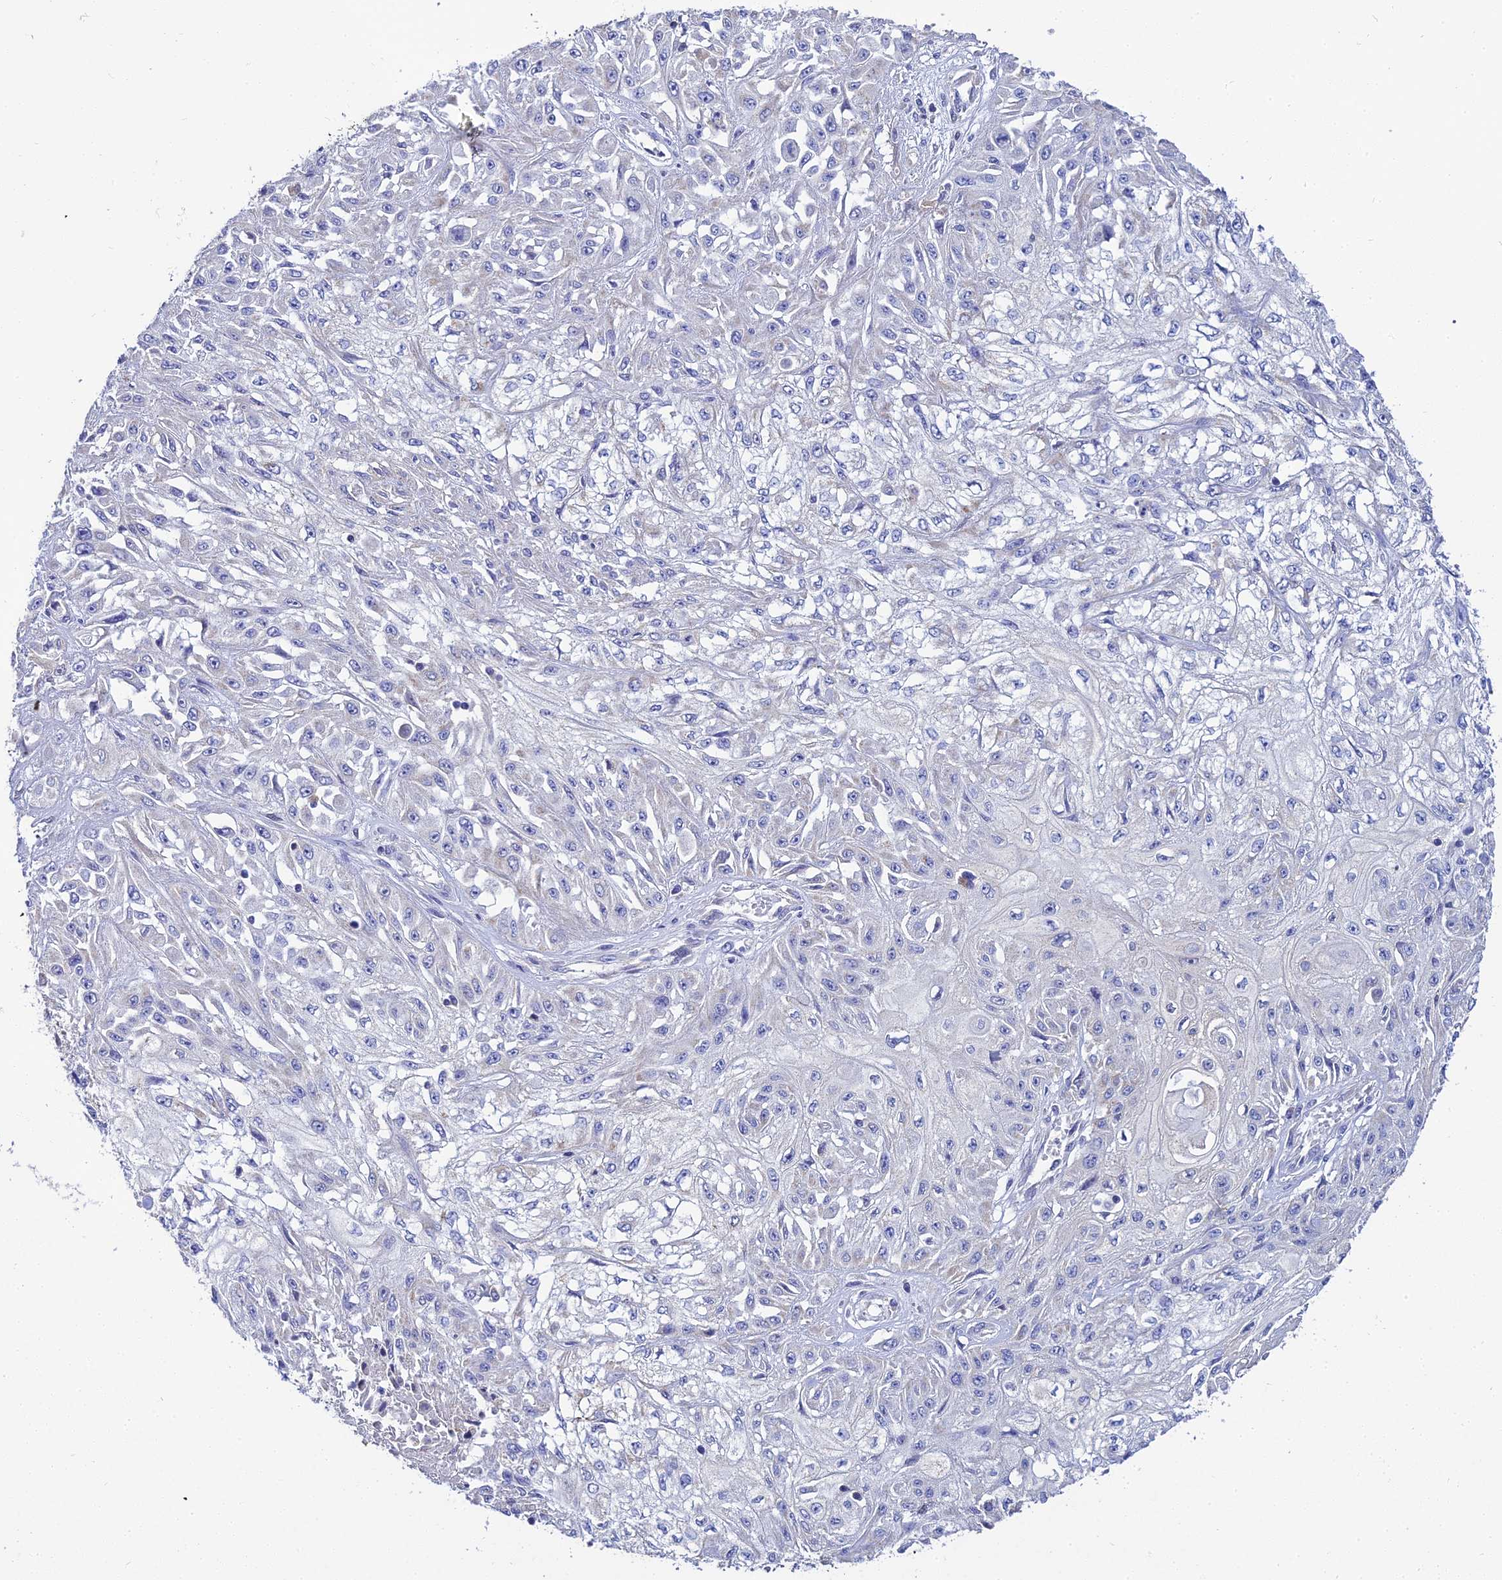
{"staining": {"intensity": "negative", "quantity": "none", "location": "none"}, "tissue": "skin cancer", "cell_type": "Tumor cells", "image_type": "cancer", "snomed": [{"axis": "morphology", "description": "Squamous cell carcinoma, NOS"}, {"axis": "morphology", "description": "Squamous cell carcinoma, metastatic, NOS"}, {"axis": "topography", "description": "Skin"}, {"axis": "topography", "description": "Lymph node"}], "caption": "Tumor cells are negative for protein expression in human skin cancer. The staining is performed using DAB (3,3'-diaminobenzidine) brown chromogen with nuclei counter-stained in using hematoxylin.", "gene": "ZXDA", "patient": {"sex": "male", "age": 75}}